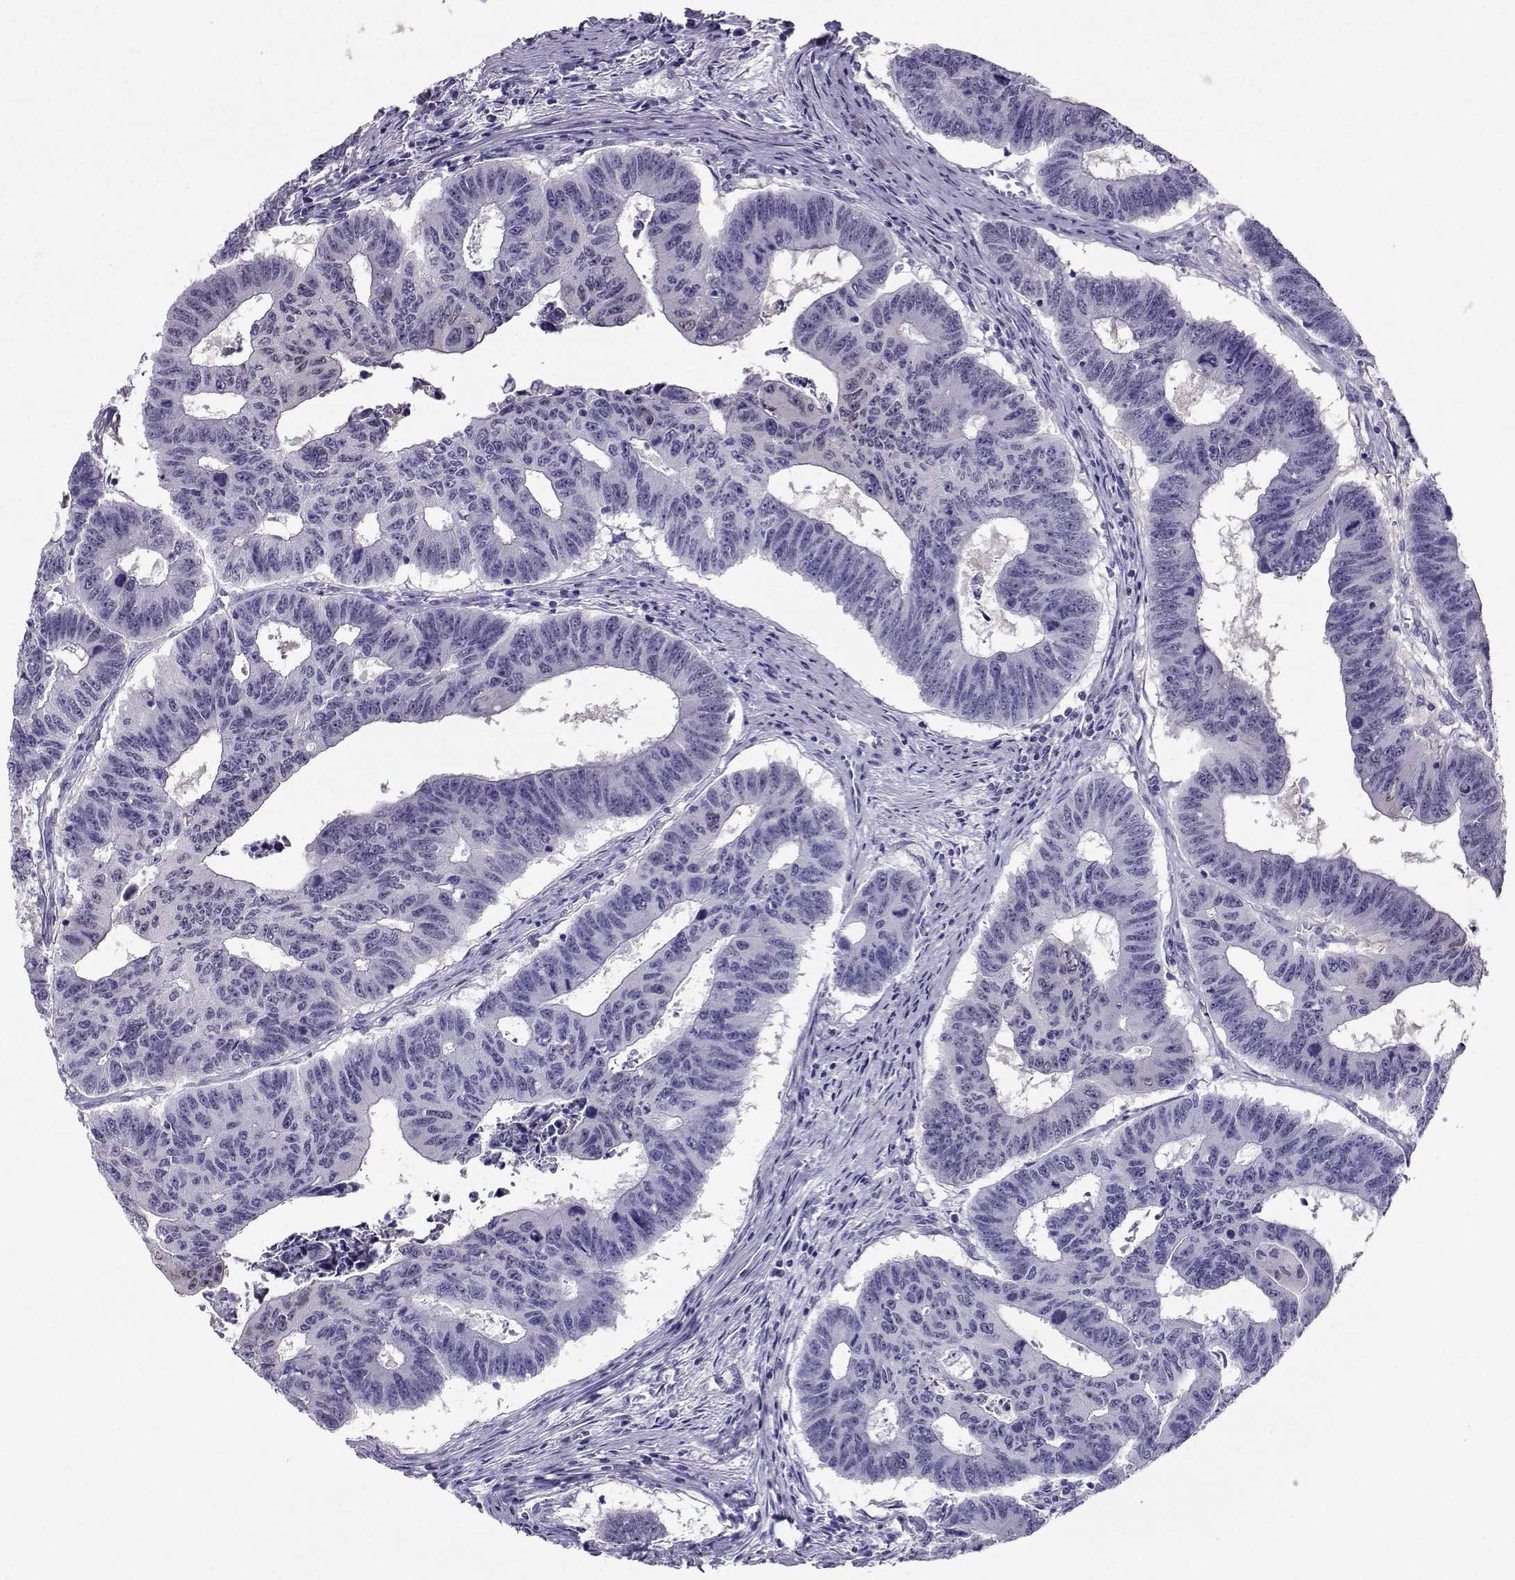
{"staining": {"intensity": "negative", "quantity": "none", "location": "none"}, "tissue": "colorectal cancer", "cell_type": "Tumor cells", "image_type": "cancer", "snomed": [{"axis": "morphology", "description": "Adenocarcinoma, NOS"}, {"axis": "topography", "description": "Appendix"}, {"axis": "topography", "description": "Colon"}, {"axis": "topography", "description": "Cecum"}, {"axis": "topography", "description": "Colon asc"}], "caption": "A photomicrograph of colorectal cancer (adenocarcinoma) stained for a protein displays no brown staining in tumor cells. The staining is performed using DAB (3,3'-diaminobenzidine) brown chromogen with nuclei counter-stained in using hematoxylin.", "gene": "PGK1", "patient": {"sex": "female", "age": 85}}